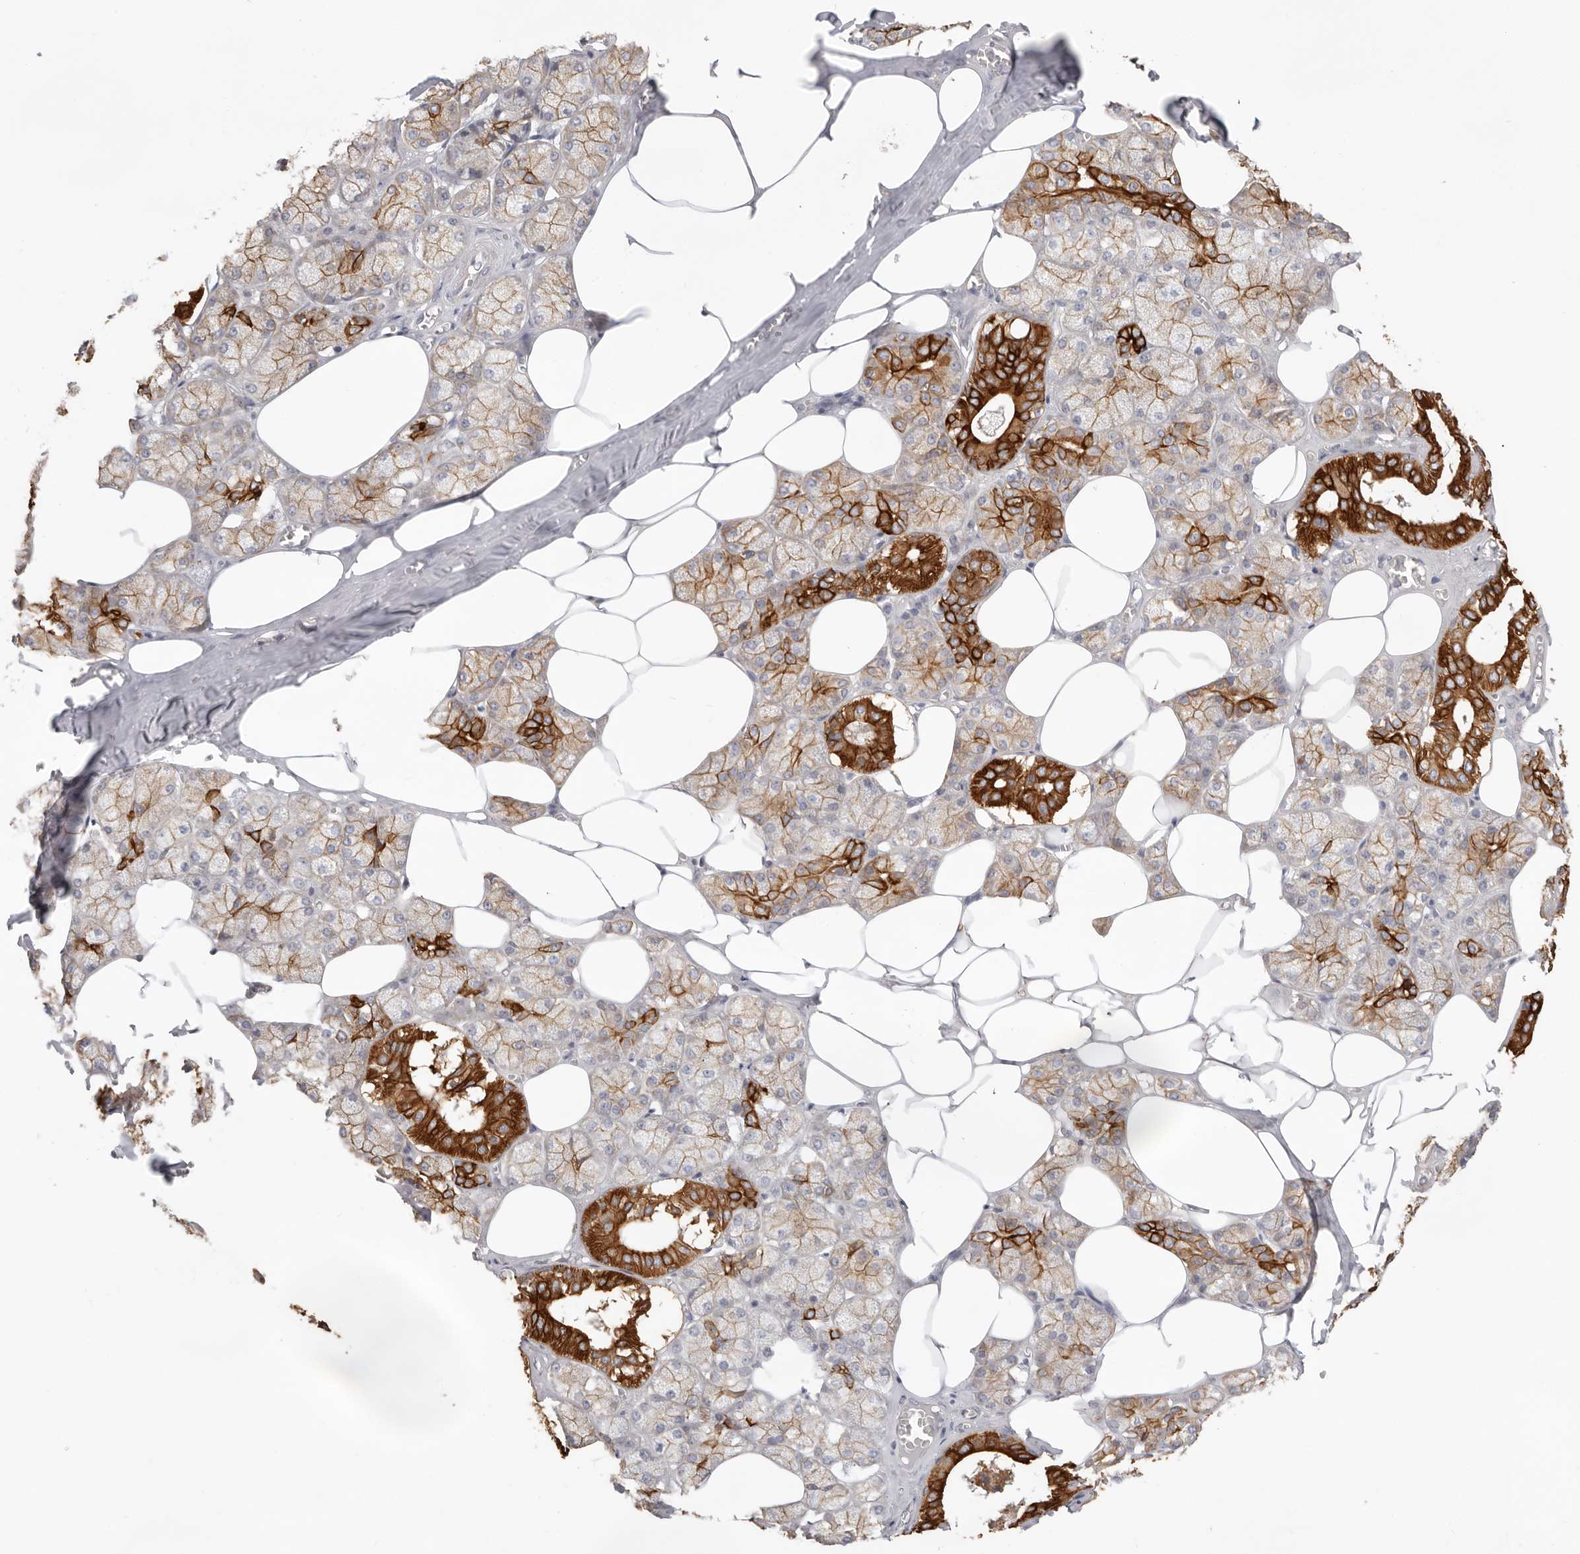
{"staining": {"intensity": "strong", "quantity": "25%-75%", "location": "cytoplasmic/membranous"}, "tissue": "salivary gland", "cell_type": "Glandular cells", "image_type": "normal", "snomed": [{"axis": "morphology", "description": "Normal tissue, NOS"}, {"axis": "topography", "description": "Salivary gland"}], "caption": "High-magnification brightfield microscopy of benign salivary gland stained with DAB (brown) and counterstained with hematoxylin (blue). glandular cells exhibit strong cytoplasmic/membranous staining is identified in about25%-75% of cells.", "gene": "USH1C", "patient": {"sex": "male", "age": 62}}